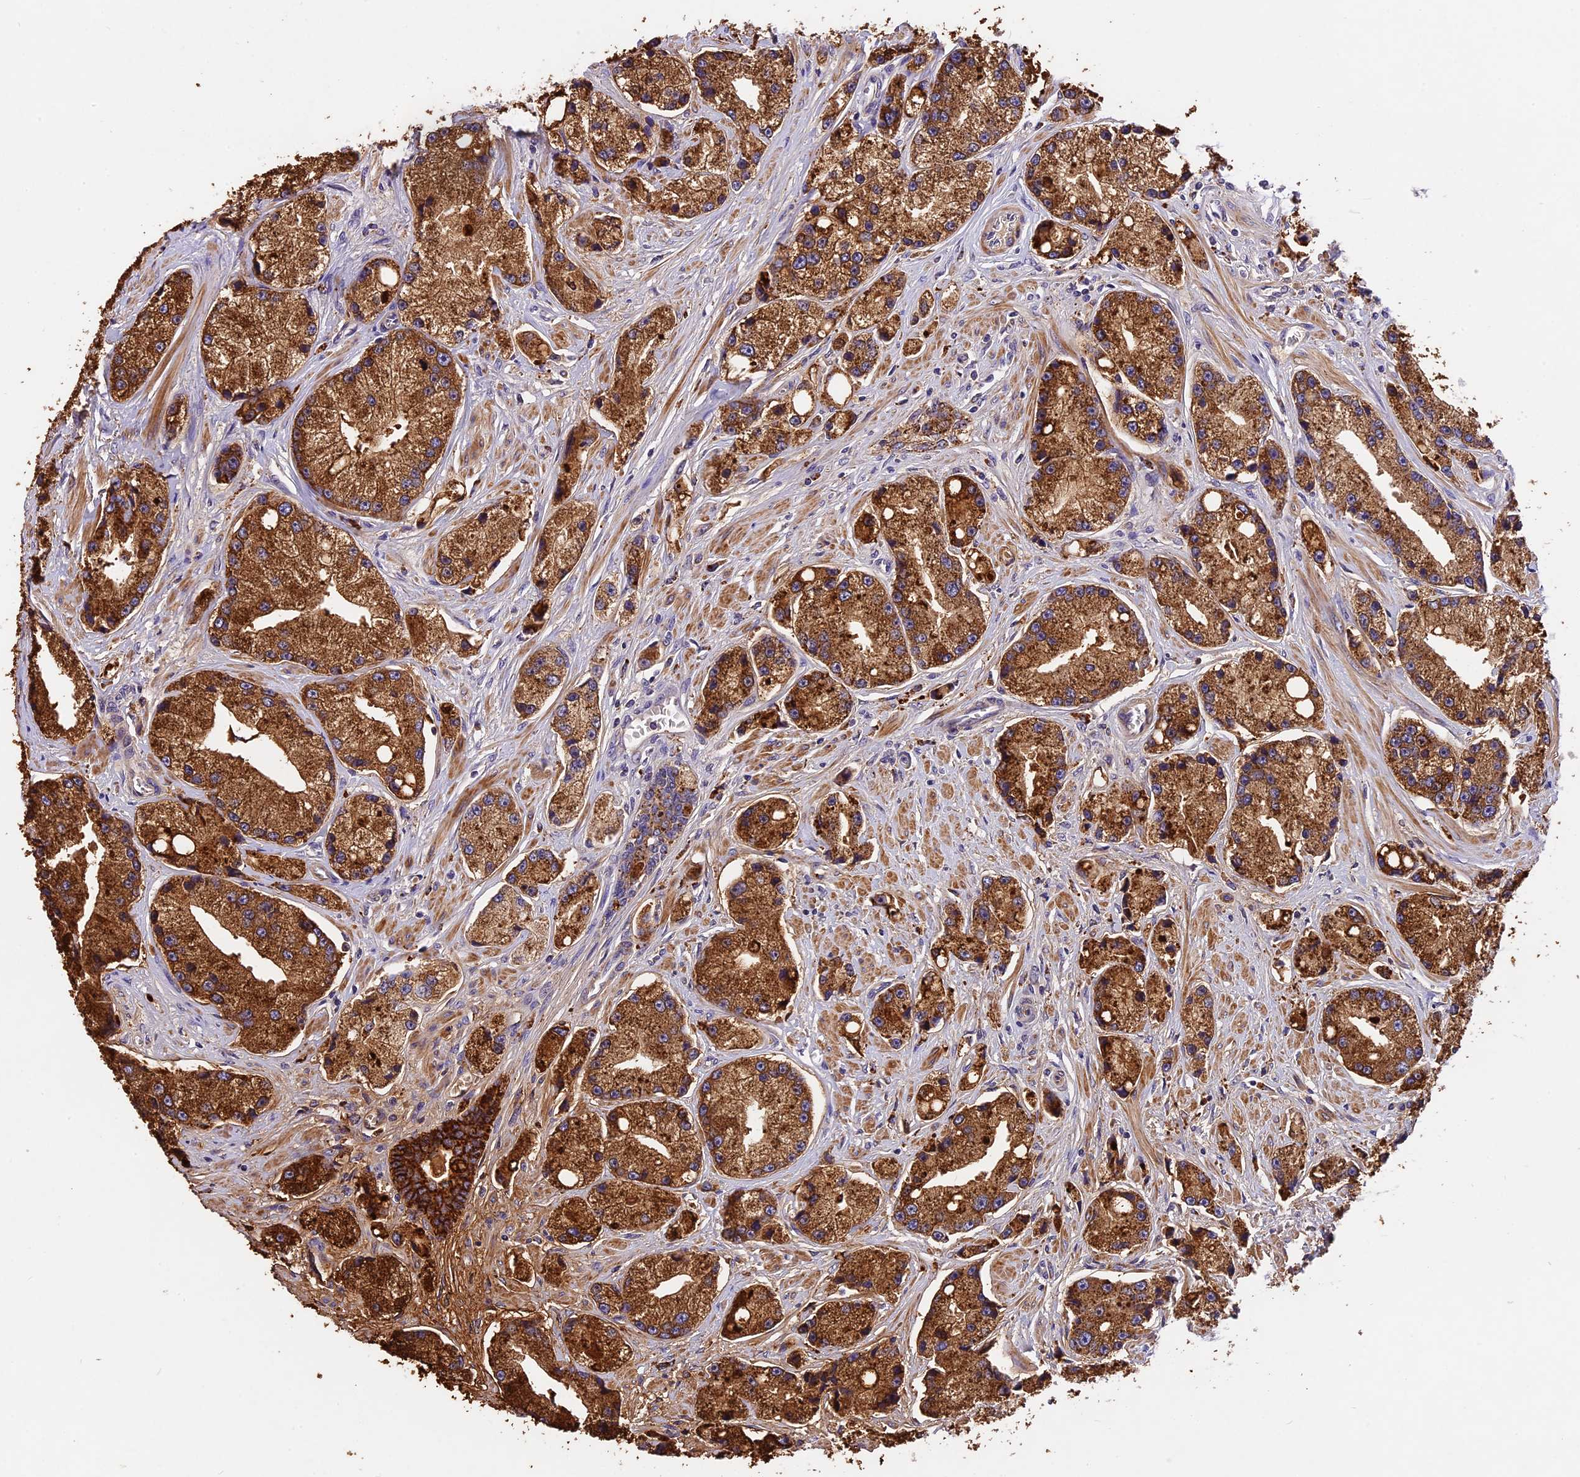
{"staining": {"intensity": "strong", "quantity": ">75%", "location": "cytoplasmic/membranous"}, "tissue": "prostate cancer", "cell_type": "Tumor cells", "image_type": "cancer", "snomed": [{"axis": "morphology", "description": "Adenocarcinoma, High grade"}, {"axis": "topography", "description": "Prostate"}], "caption": "High-grade adenocarcinoma (prostate) stained for a protein demonstrates strong cytoplasmic/membranous positivity in tumor cells. The staining was performed using DAB (3,3'-diaminobenzidine), with brown indicating positive protein expression. Nuclei are stained blue with hematoxylin.", "gene": "COPE", "patient": {"sex": "male", "age": 74}}